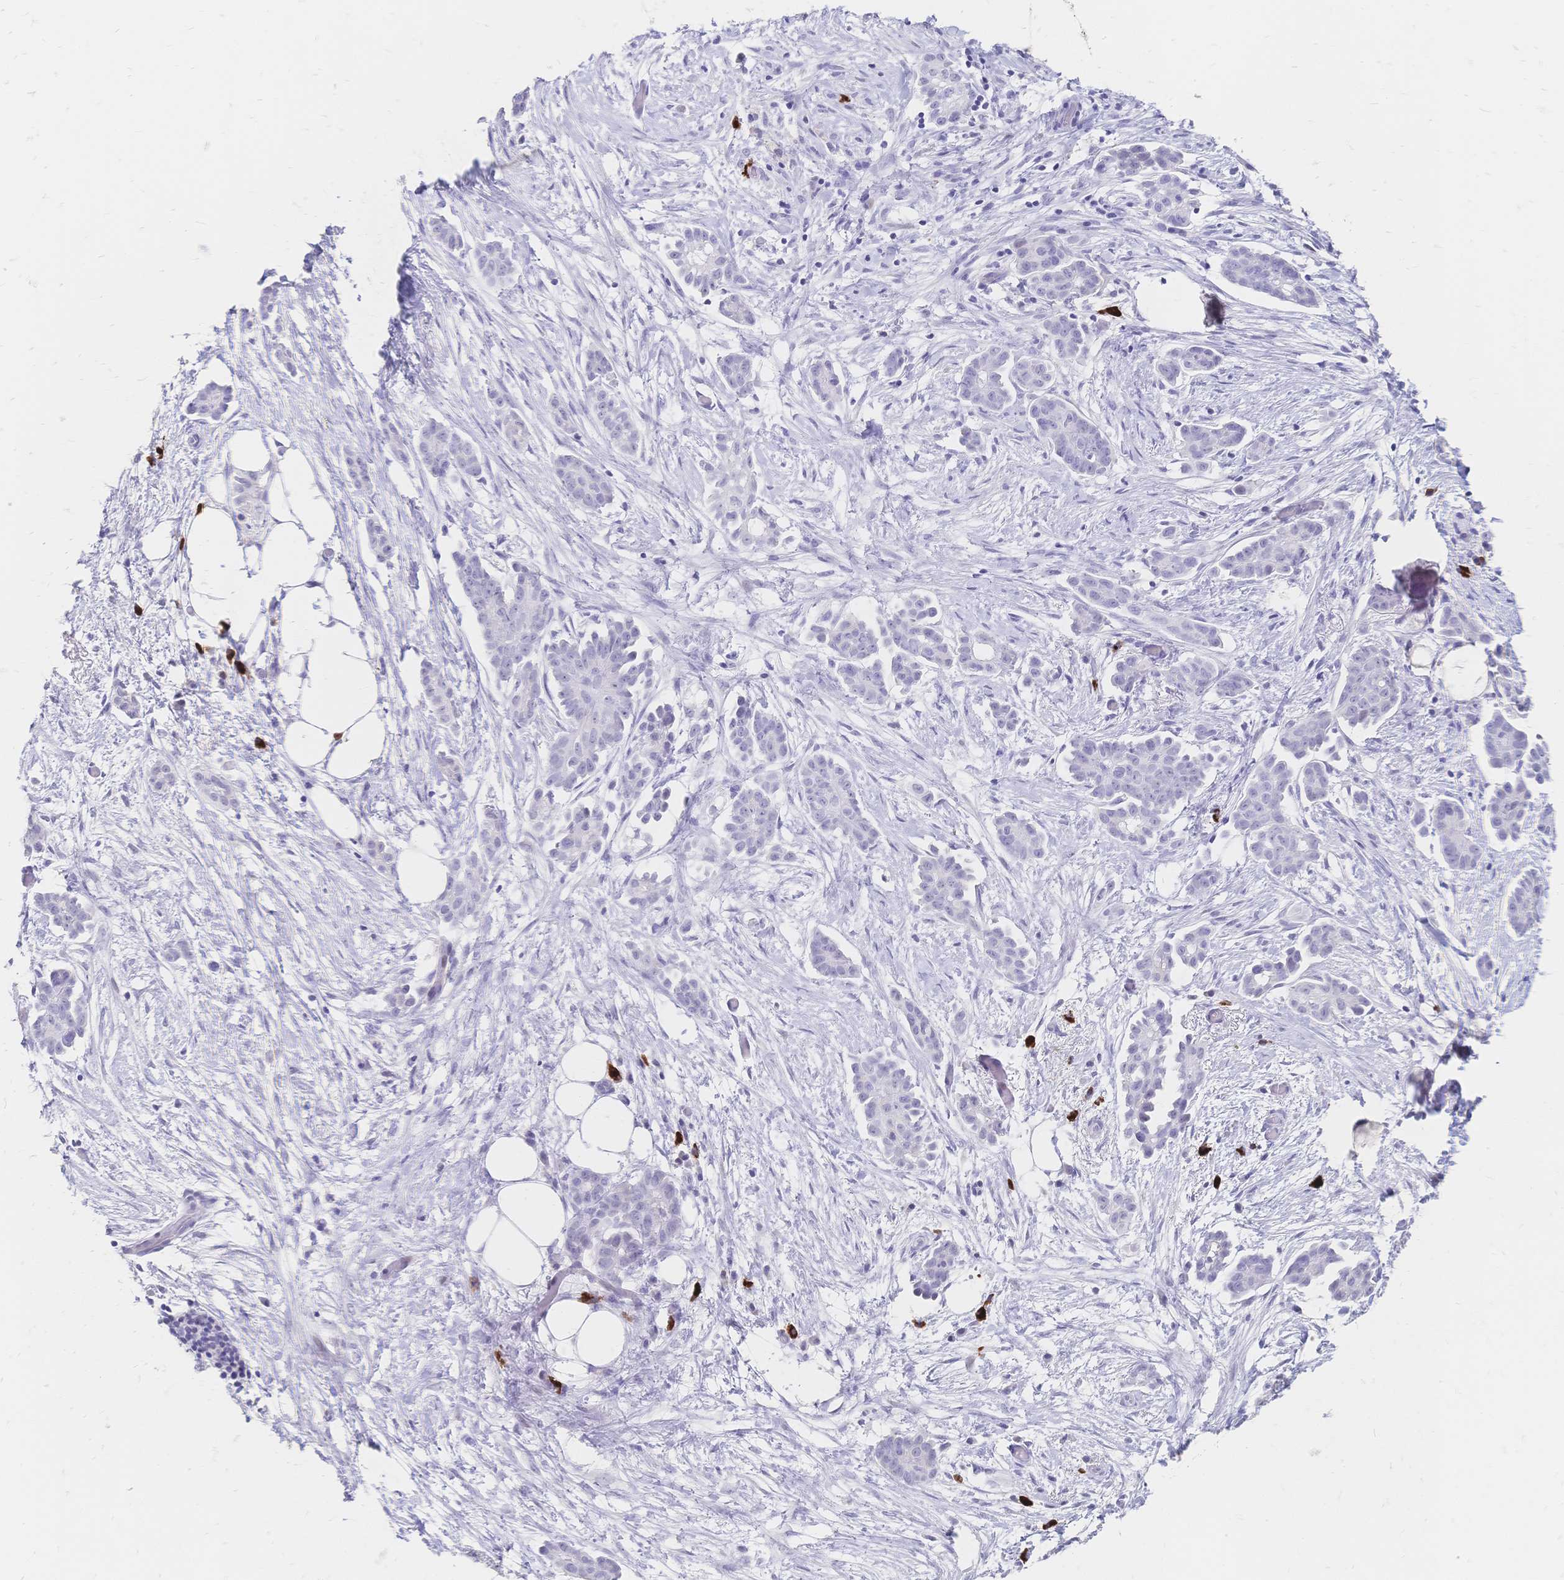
{"staining": {"intensity": "negative", "quantity": "none", "location": "none"}, "tissue": "ovarian cancer", "cell_type": "Tumor cells", "image_type": "cancer", "snomed": [{"axis": "morphology", "description": "Cystadenocarcinoma, serous, NOS"}, {"axis": "topography", "description": "Ovary"}], "caption": "High magnification brightfield microscopy of serous cystadenocarcinoma (ovarian) stained with DAB (3,3'-diaminobenzidine) (brown) and counterstained with hematoxylin (blue): tumor cells show no significant staining. (DAB IHC with hematoxylin counter stain).", "gene": "PSORS1C2", "patient": {"sex": "female", "age": 50}}